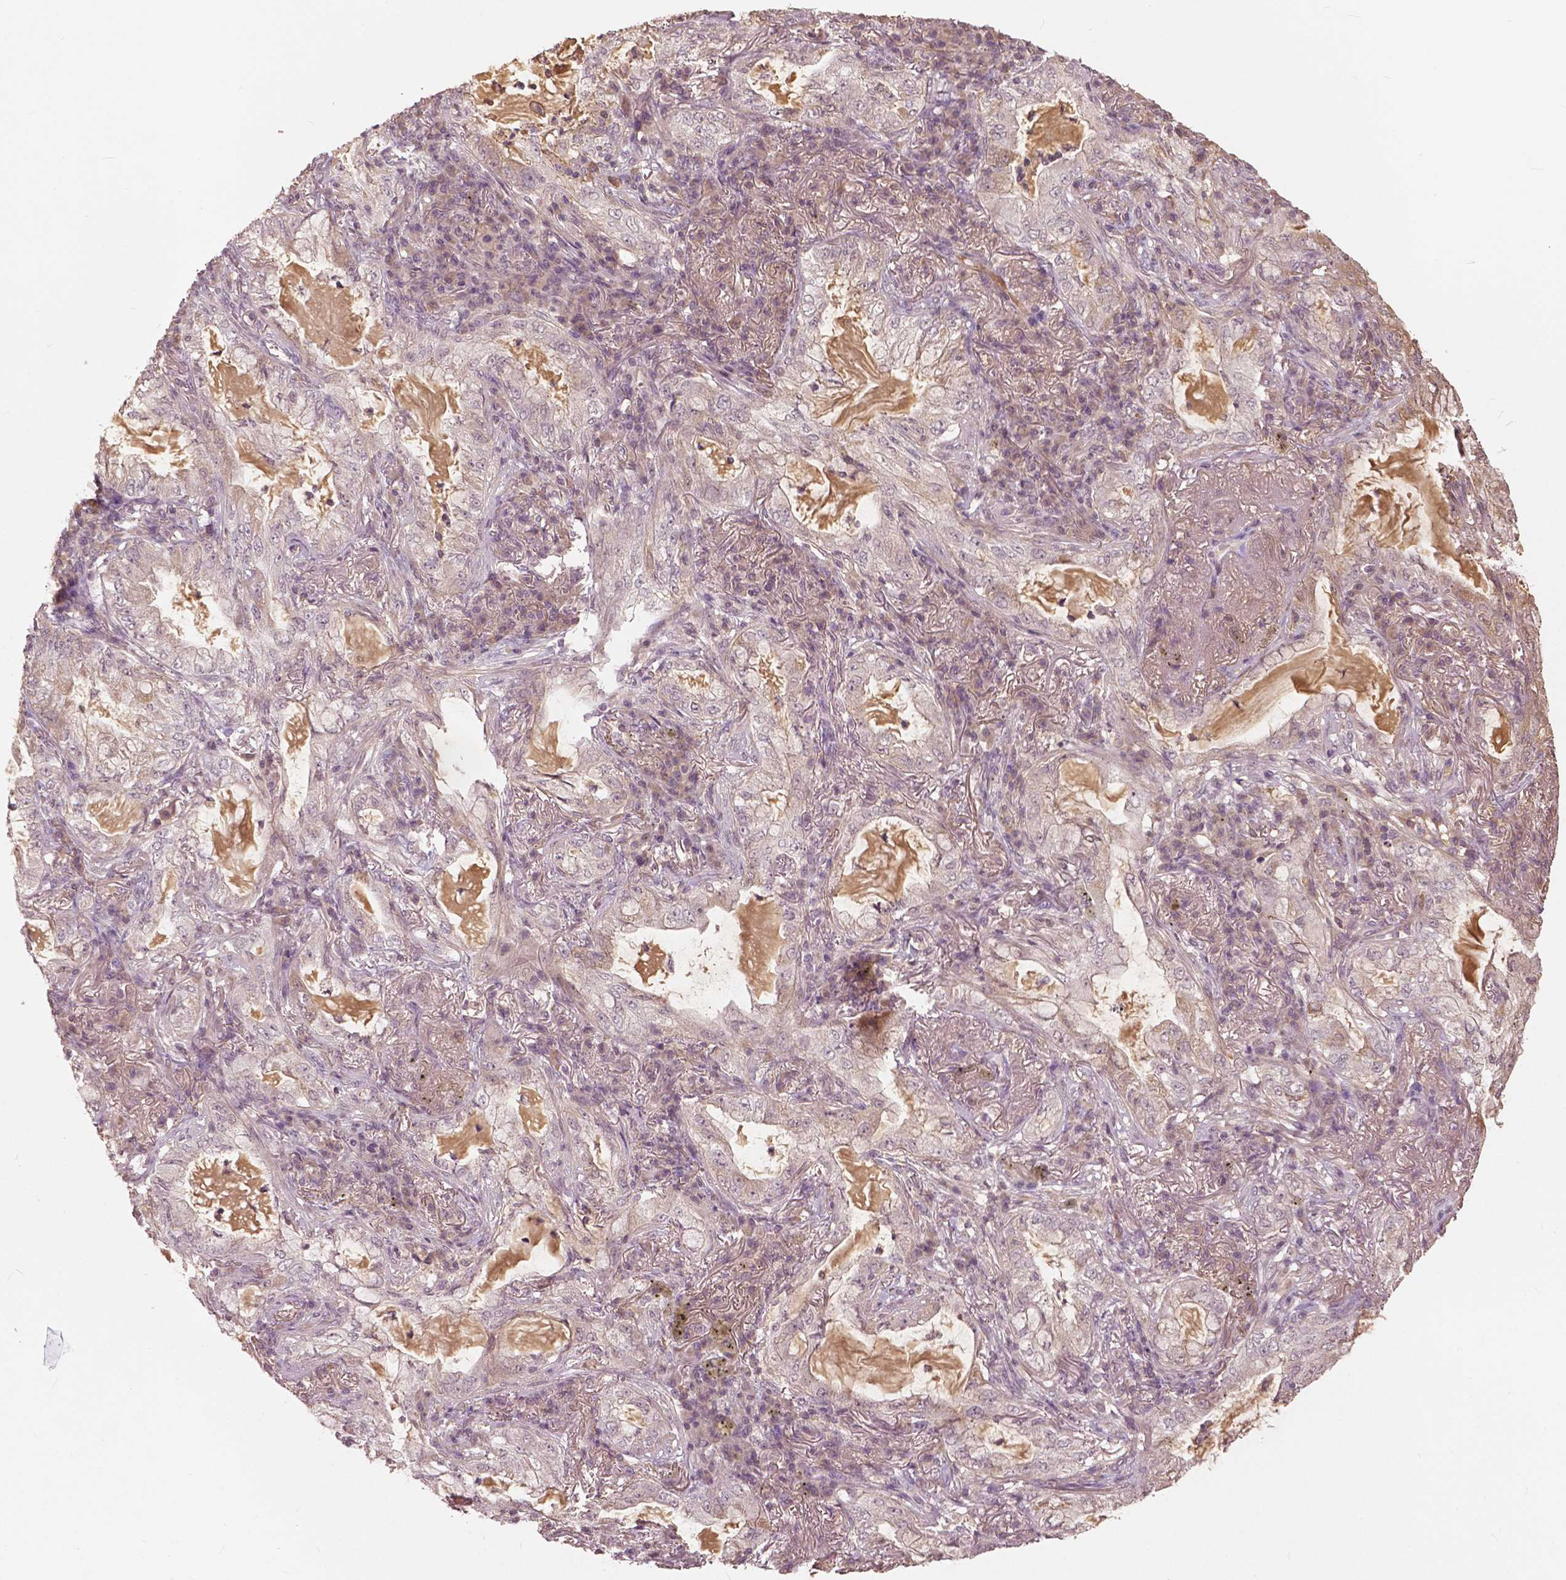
{"staining": {"intensity": "negative", "quantity": "none", "location": "none"}, "tissue": "lung cancer", "cell_type": "Tumor cells", "image_type": "cancer", "snomed": [{"axis": "morphology", "description": "Adenocarcinoma, NOS"}, {"axis": "topography", "description": "Lung"}], "caption": "Lung cancer was stained to show a protein in brown. There is no significant expression in tumor cells.", "gene": "ANGPTL4", "patient": {"sex": "female", "age": 73}}